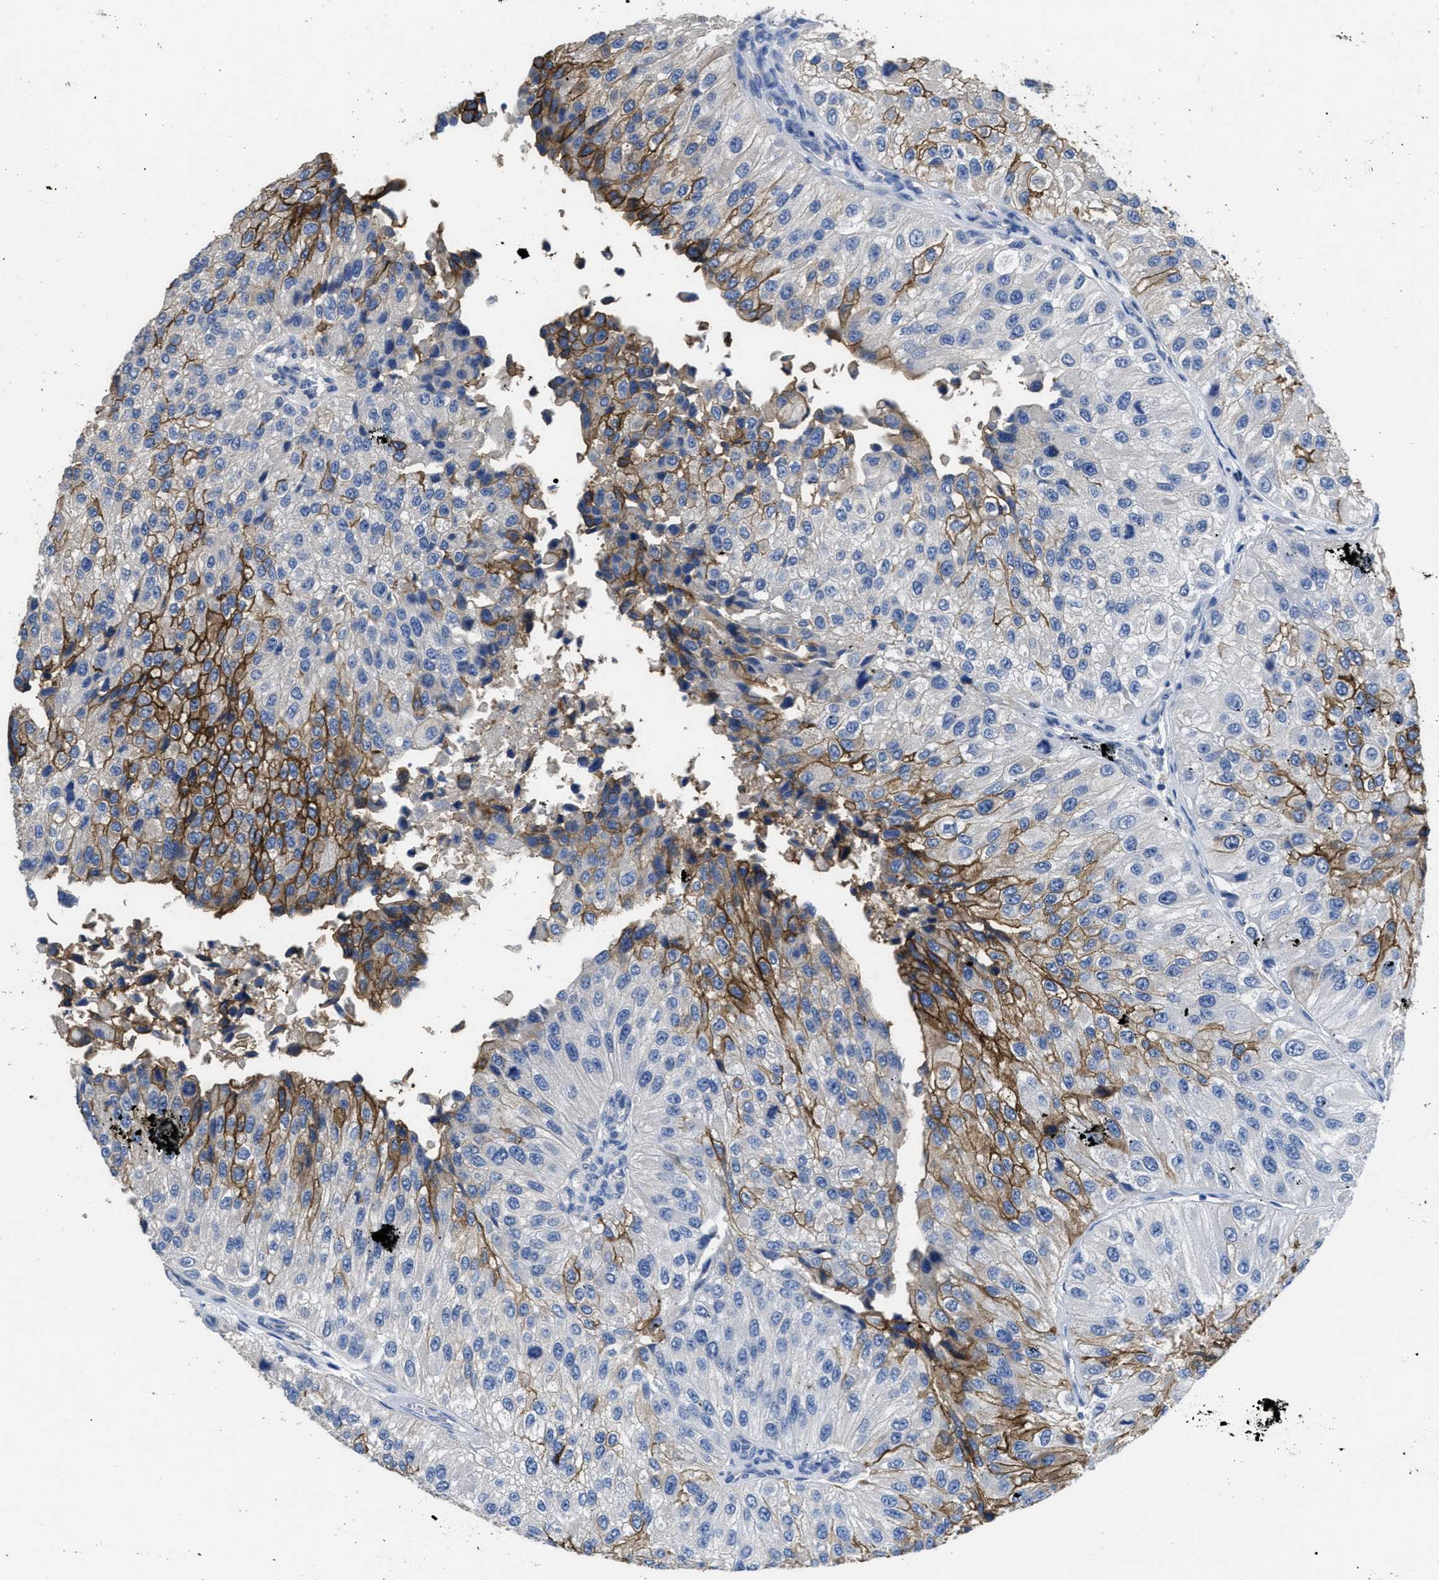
{"staining": {"intensity": "strong", "quantity": "25%-75%", "location": "cytoplasmic/membranous"}, "tissue": "urothelial cancer", "cell_type": "Tumor cells", "image_type": "cancer", "snomed": [{"axis": "morphology", "description": "Urothelial carcinoma, High grade"}, {"axis": "topography", "description": "Kidney"}, {"axis": "topography", "description": "Urinary bladder"}], "caption": "A micrograph of urothelial cancer stained for a protein demonstrates strong cytoplasmic/membranous brown staining in tumor cells.", "gene": "CA9", "patient": {"sex": "male", "age": 77}}